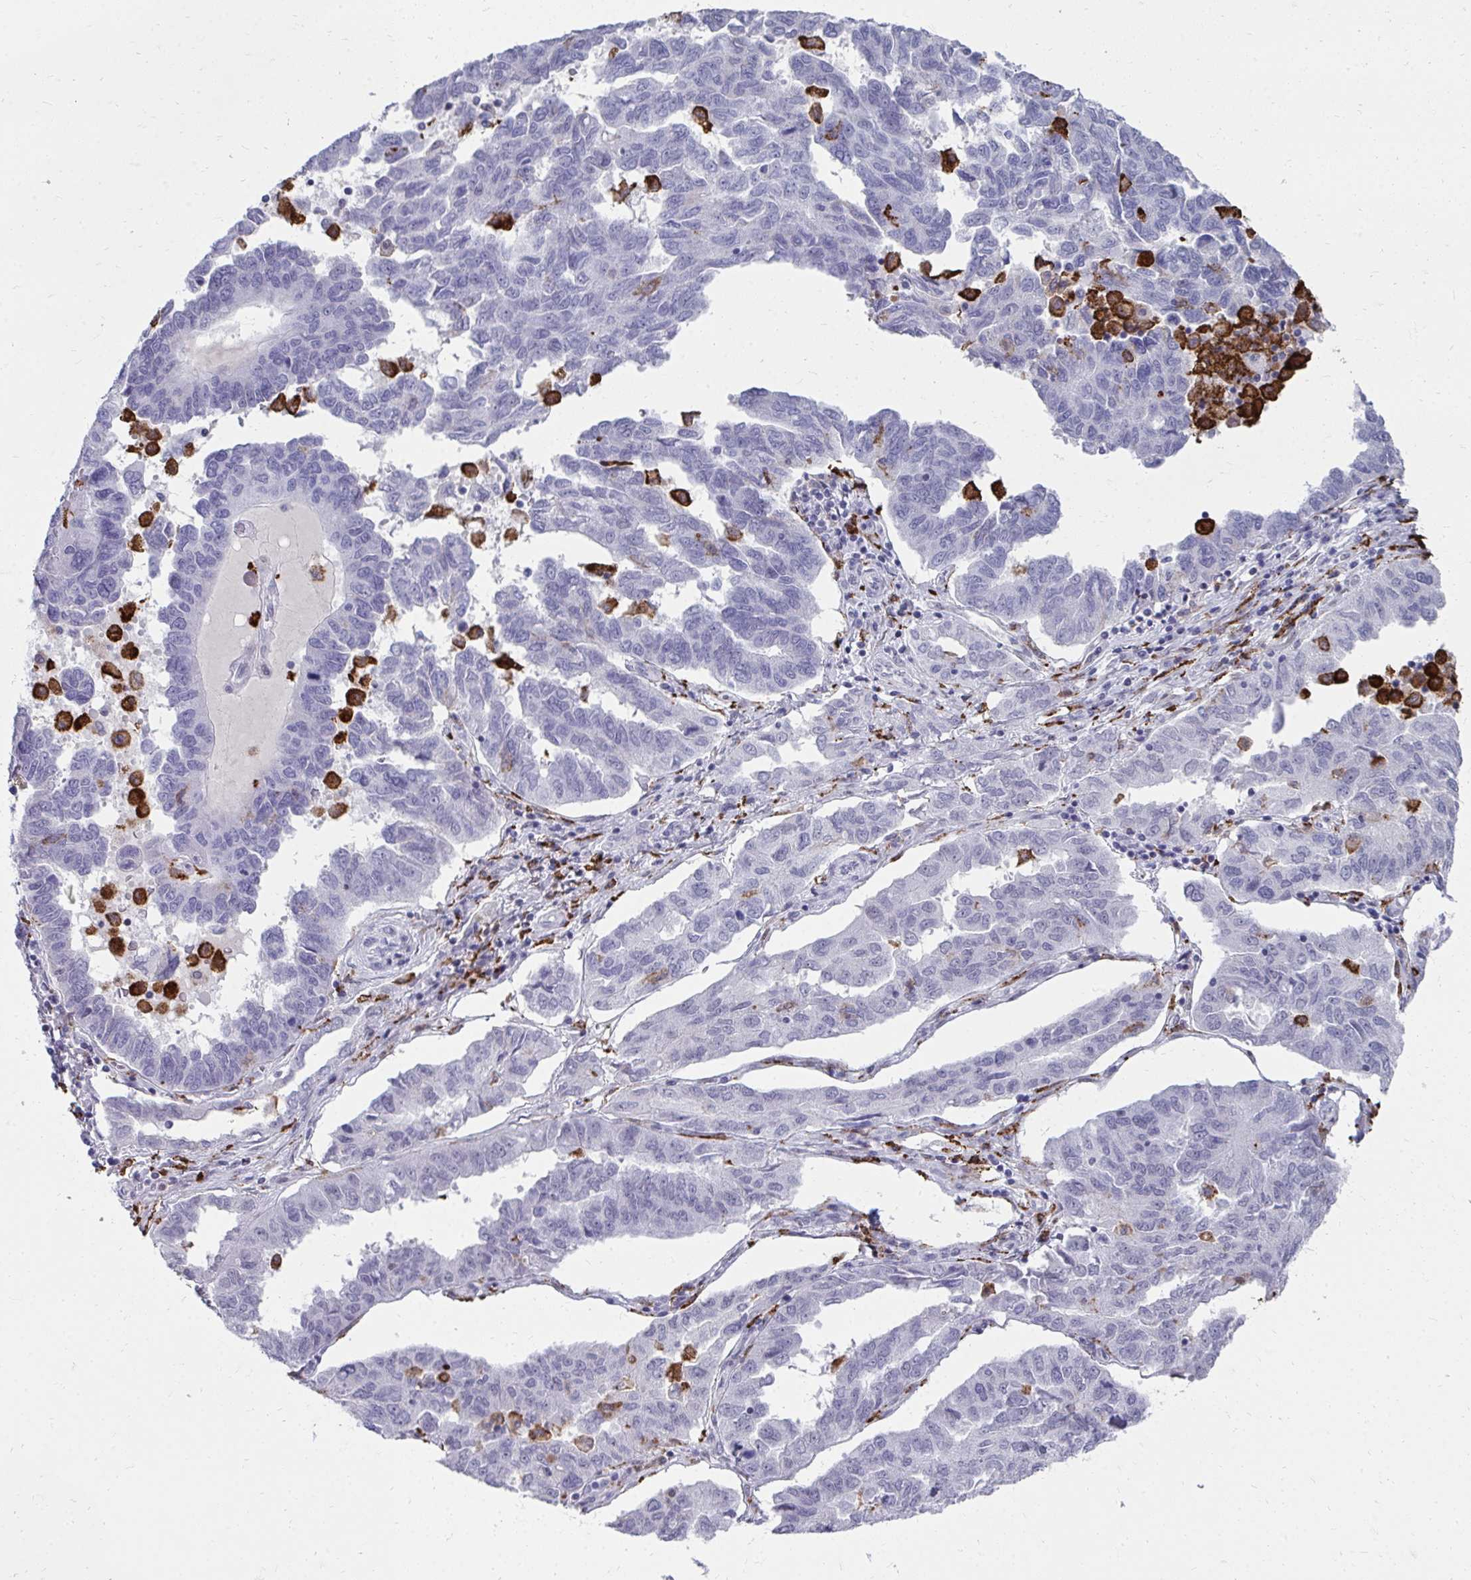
{"staining": {"intensity": "negative", "quantity": "none", "location": "none"}, "tissue": "ovarian cancer", "cell_type": "Tumor cells", "image_type": "cancer", "snomed": [{"axis": "morphology", "description": "Cystadenocarcinoma, serous, NOS"}, {"axis": "topography", "description": "Ovary"}], "caption": "Histopathology image shows no significant protein positivity in tumor cells of ovarian serous cystadenocarcinoma.", "gene": "CD163", "patient": {"sex": "female", "age": 64}}